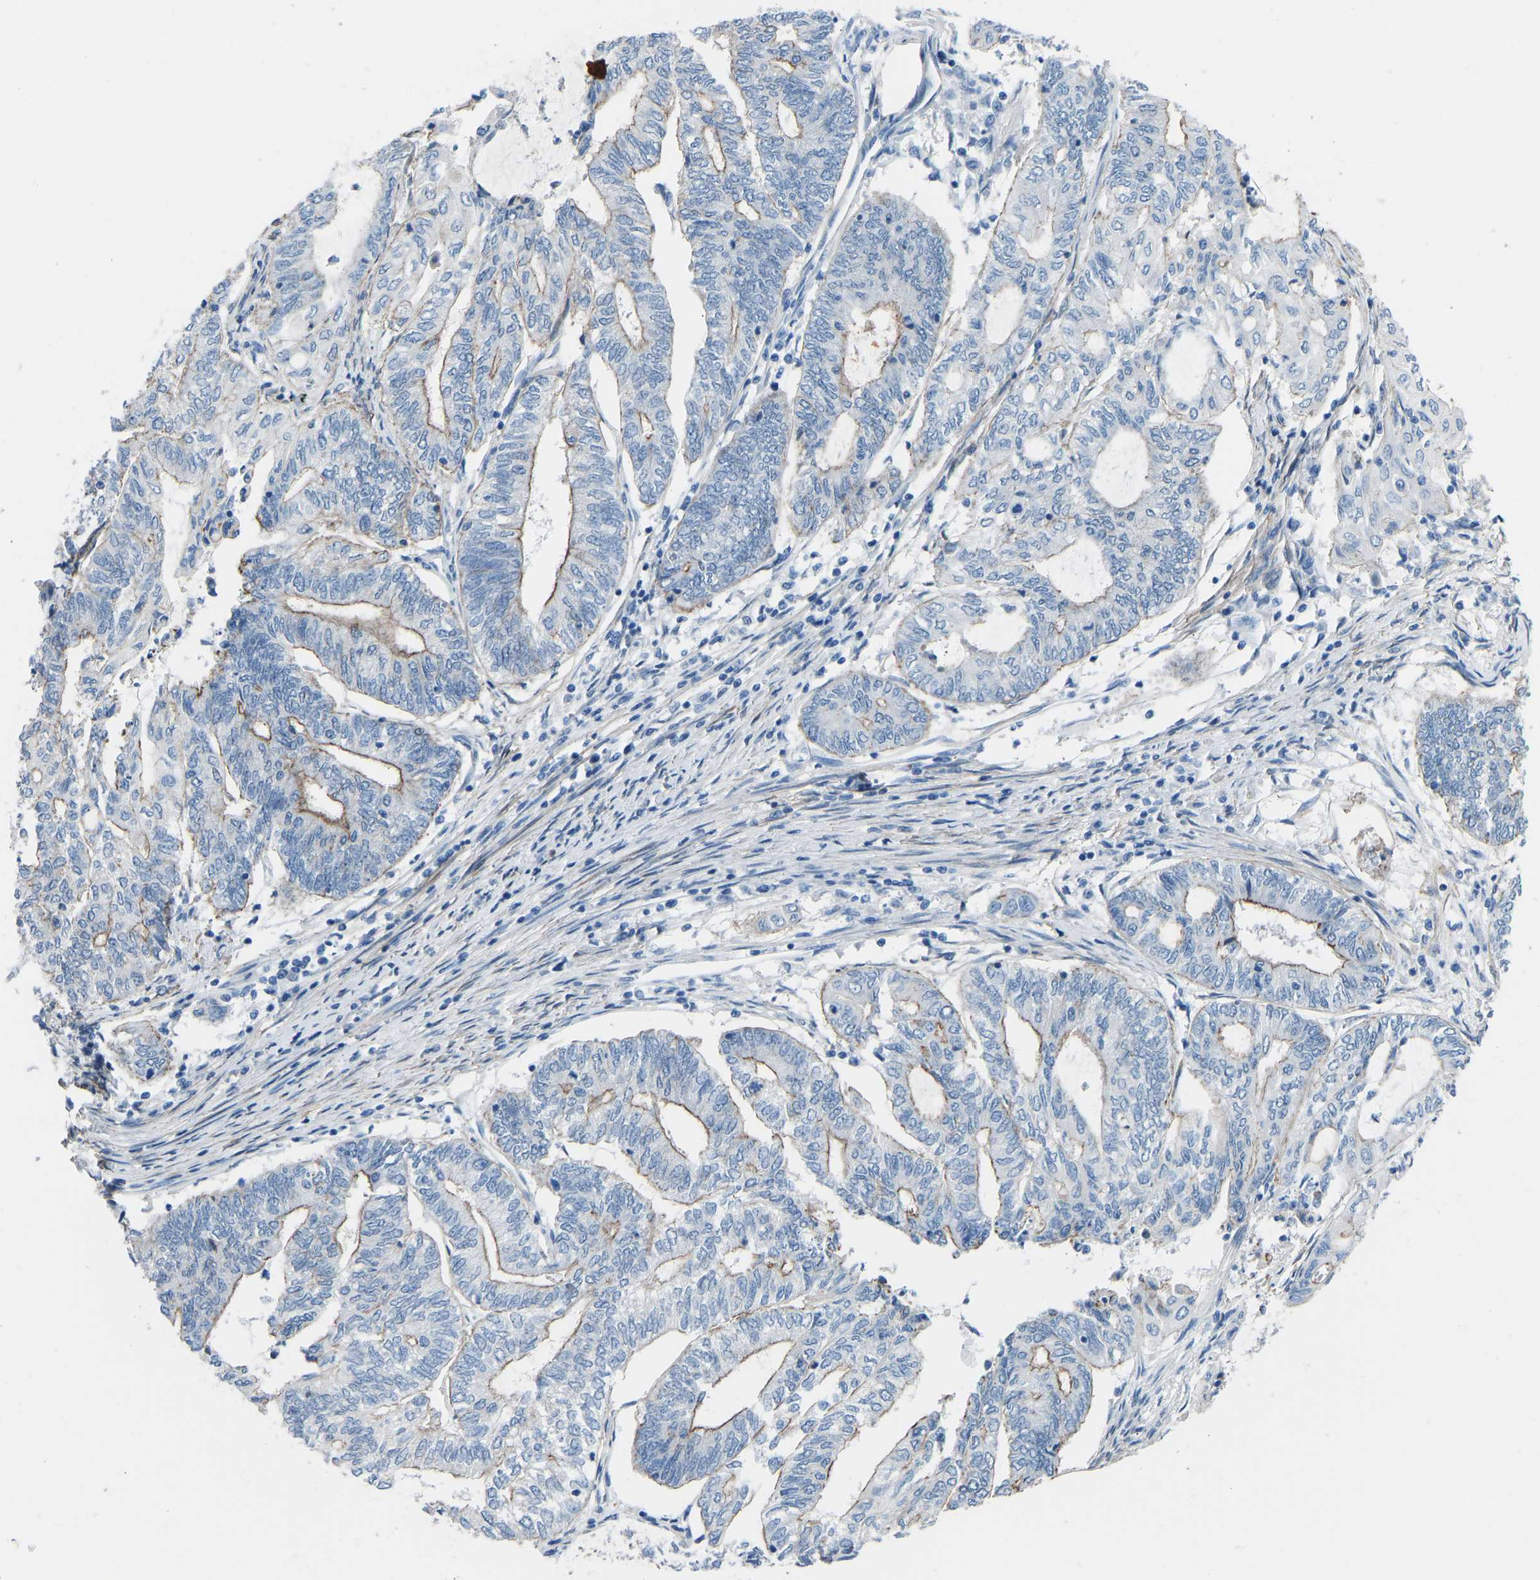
{"staining": {"intensity": "moderate", "quantity": "25%-75%", "location": "cytoplasmic/membranous"}, "tissue": "endometrial cancer", "cell_type": "Tumor cells", "image_type": "cancer", "snomed": [{"axis": "morphology", "description": "Adenocarcinoma, NOS"}, {"axis": "topography", "description": "Uterus"}, {"axis": "topography", "description": "Endometrium"}], "caption": "Moderate cytoplasmic/membranous staining for a protein is appreciated in about 25%-75% of tumor cells of endometrial cancer (adenocarcinoma) using immunohistochemistry (IHC).", "gene": "MYH10", "patient": {"sex": "female", "age": 70}}